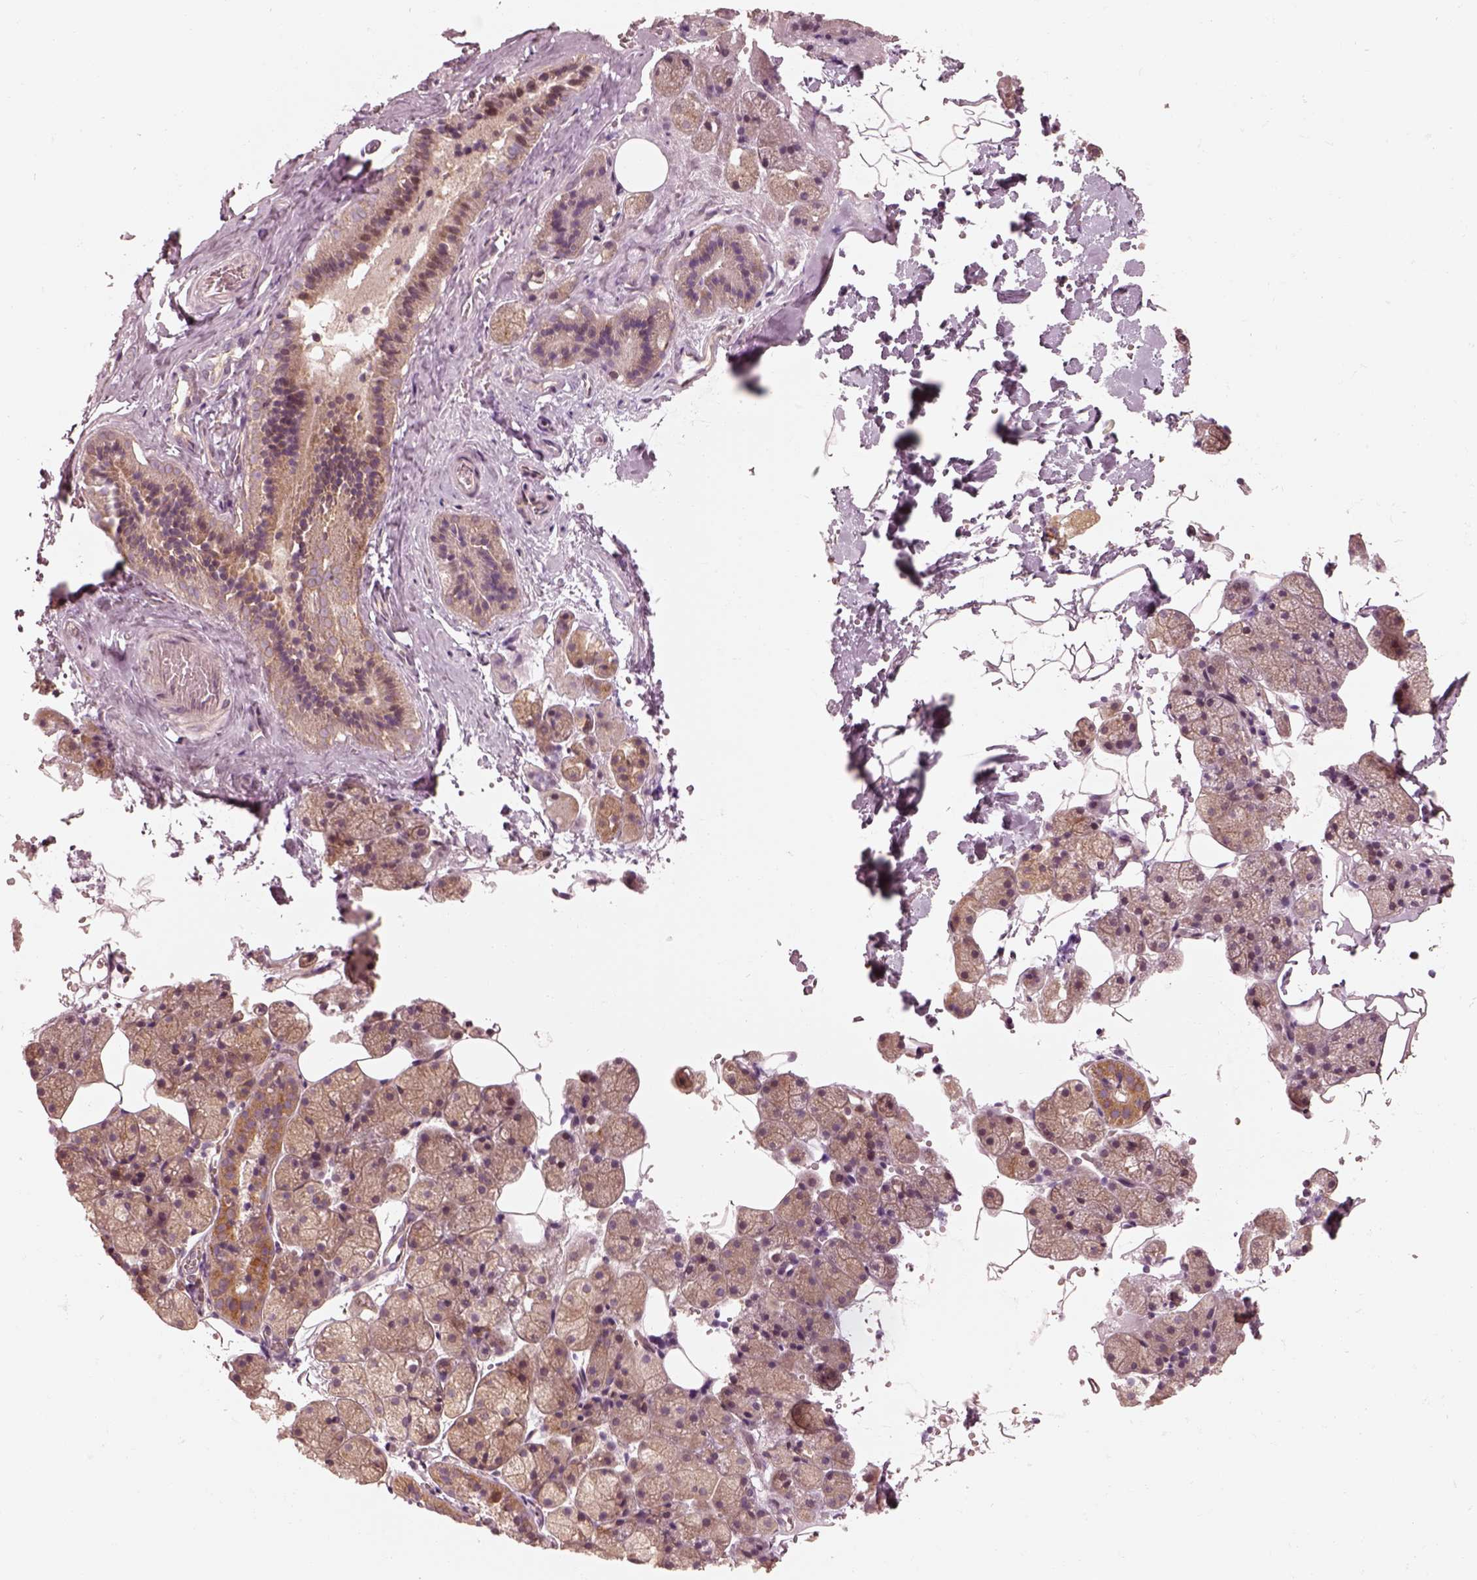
{"staining": {"intensity": "moderate", "quantity": ">75%", "location": "cytoplasmic/membranous"}, "tissue": "salivary gland", "cell_type": "Glandular cells", "image_type": "normal", "snomed": [{"axis": "morphology", "description": "Normal tissue, NOS"}, {"axis": "topography", "description": "Salivary gland"}], "caption": "Glandular cells show medium levels of moderate cytoplasmic/membranous staining in about >75% of cells in benign salivary gland.", "gene": "CNOT2", "patient": {"sex": "male", "age": 38}}